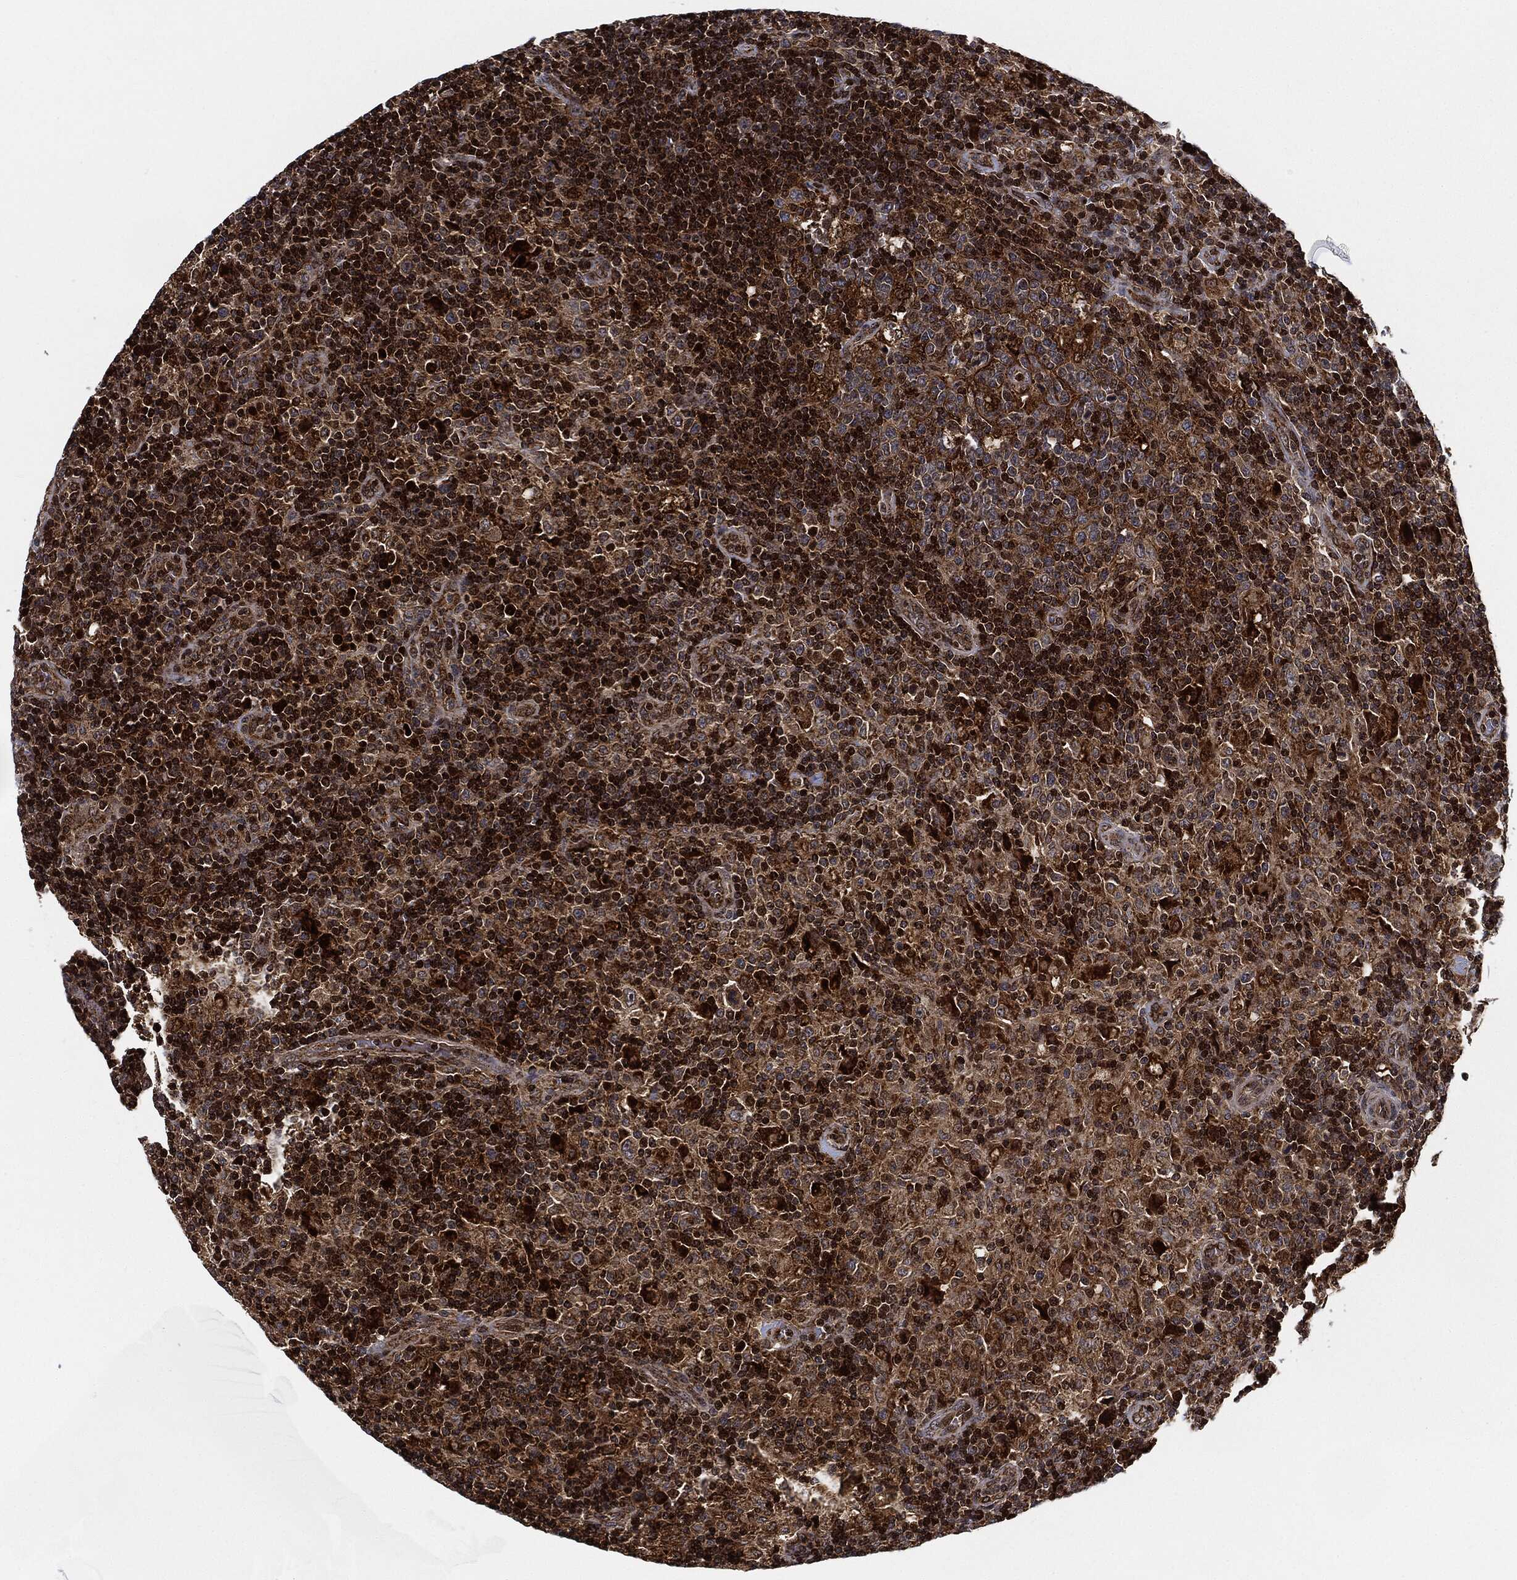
{"staining": {"intensity": "weak", "quantity": ">75%", "location": "cytoplasmic/membranous"}, "tissue": "lymphoma", "cell_type": "Tumor cells", "image_type": "cancer", "snomed": [{"axis": "morphology", "description": "Hodgkin's disease, NOS"}, {"axis": "topography", "description": "Lymph node"}], "caption": "Immunohistochemistry (IHC) photomicrograph of human lymphoma stained for a protein (brown), which displays low levels of weak cytoplasmic/membranous staining in approximately >75% of tumor cells.", "gene": "RNASEL", "patient": {"sex": "male", "age": 70}}